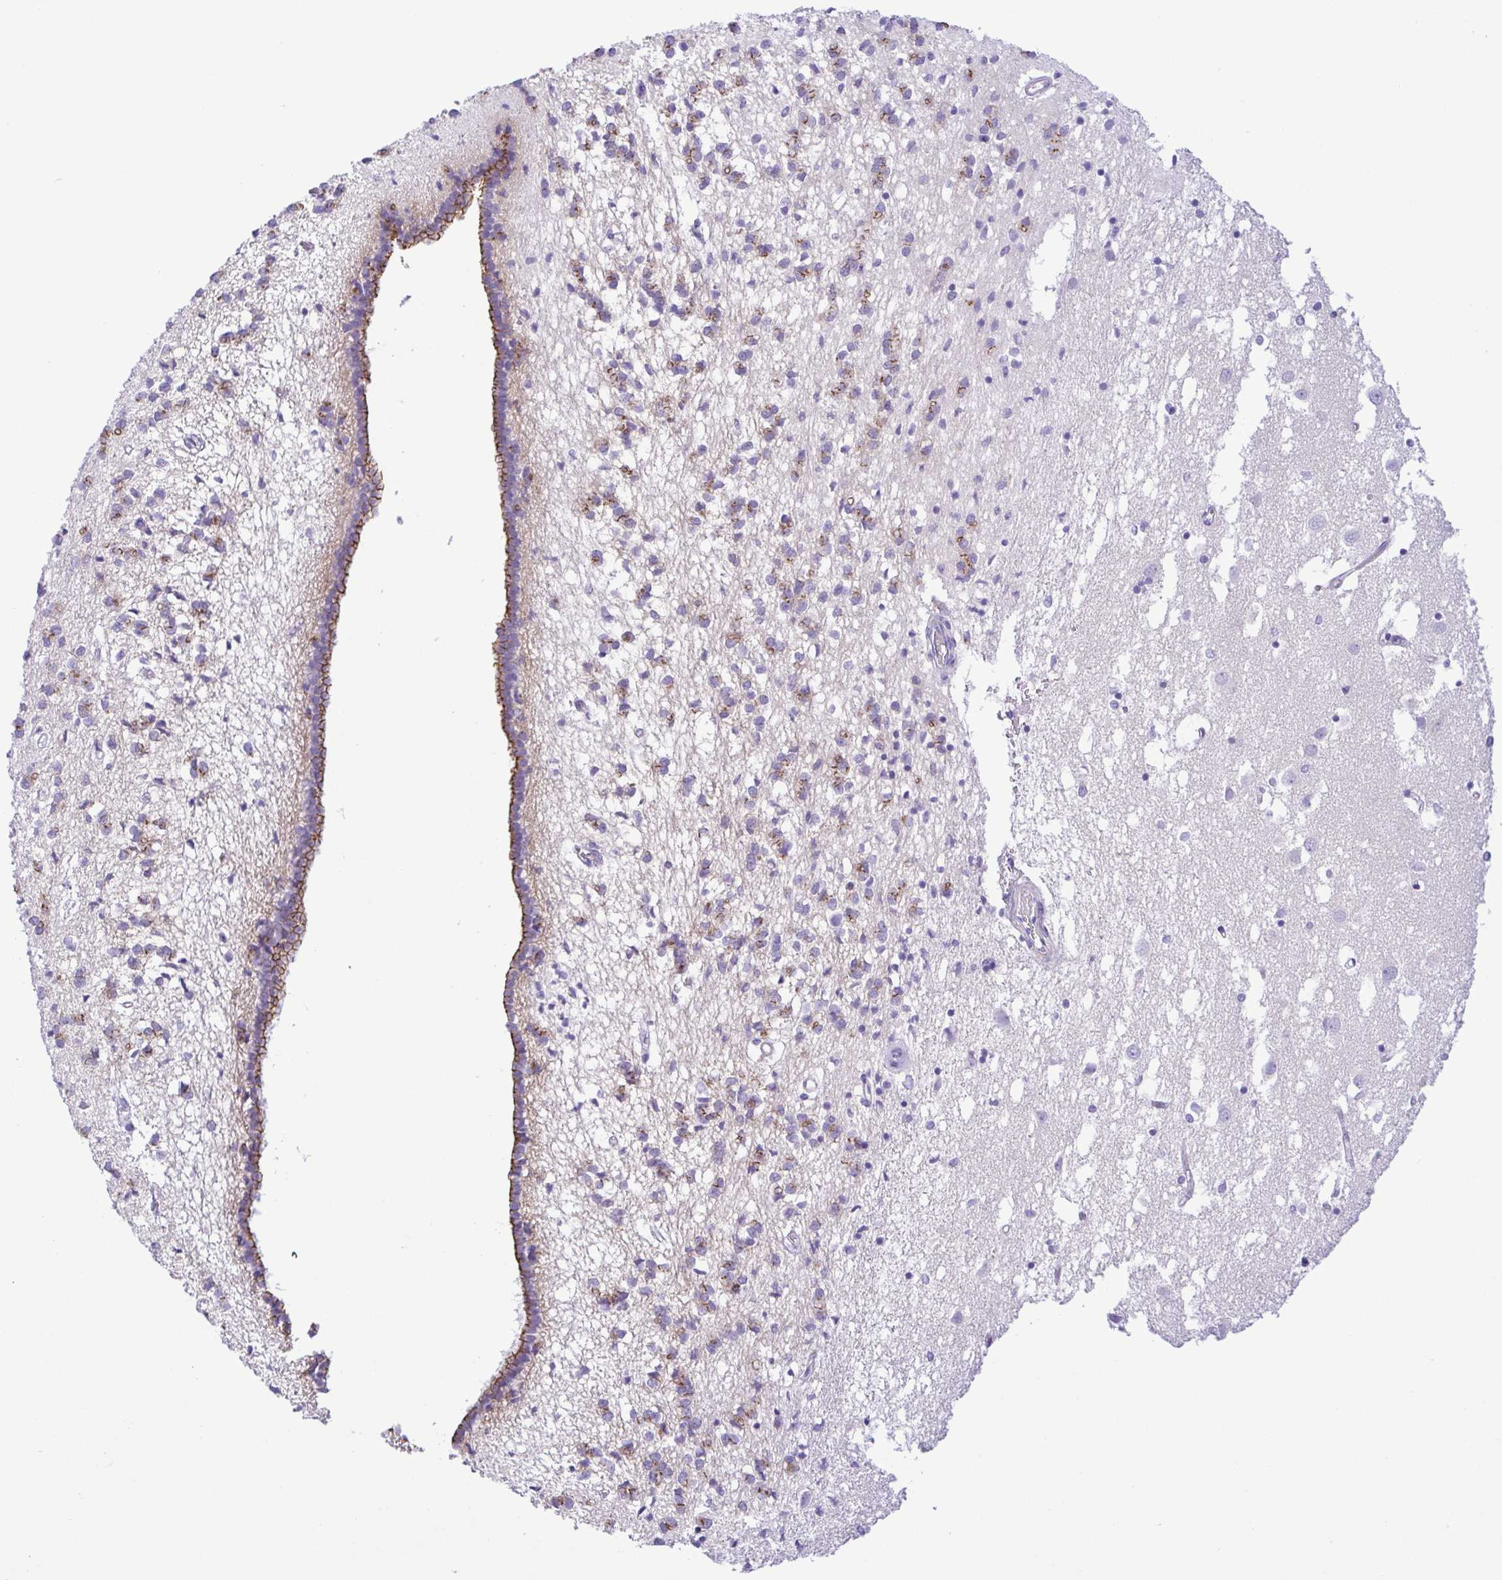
{"staining": {"intensity": "moderate", "quantity": "<25%", "location": "cytoplasmic/membranous"}, "tissue": "caudate", "cell_type": "Glial cells", "image_type": "normal", "snomed": [{"axis": "morphology", "description": "Normal tissue, NOS"}, {"axis": "topography", "description": "Lateral ventricle wall"}], "caption": "Brown immunohistochemical staining in benign human caudate reveals moderate cytoplasmic/membranous positivity in about <25% of glial cells.", "gene": "GPR182", "patient": {"sex": "male", "age": 70}}